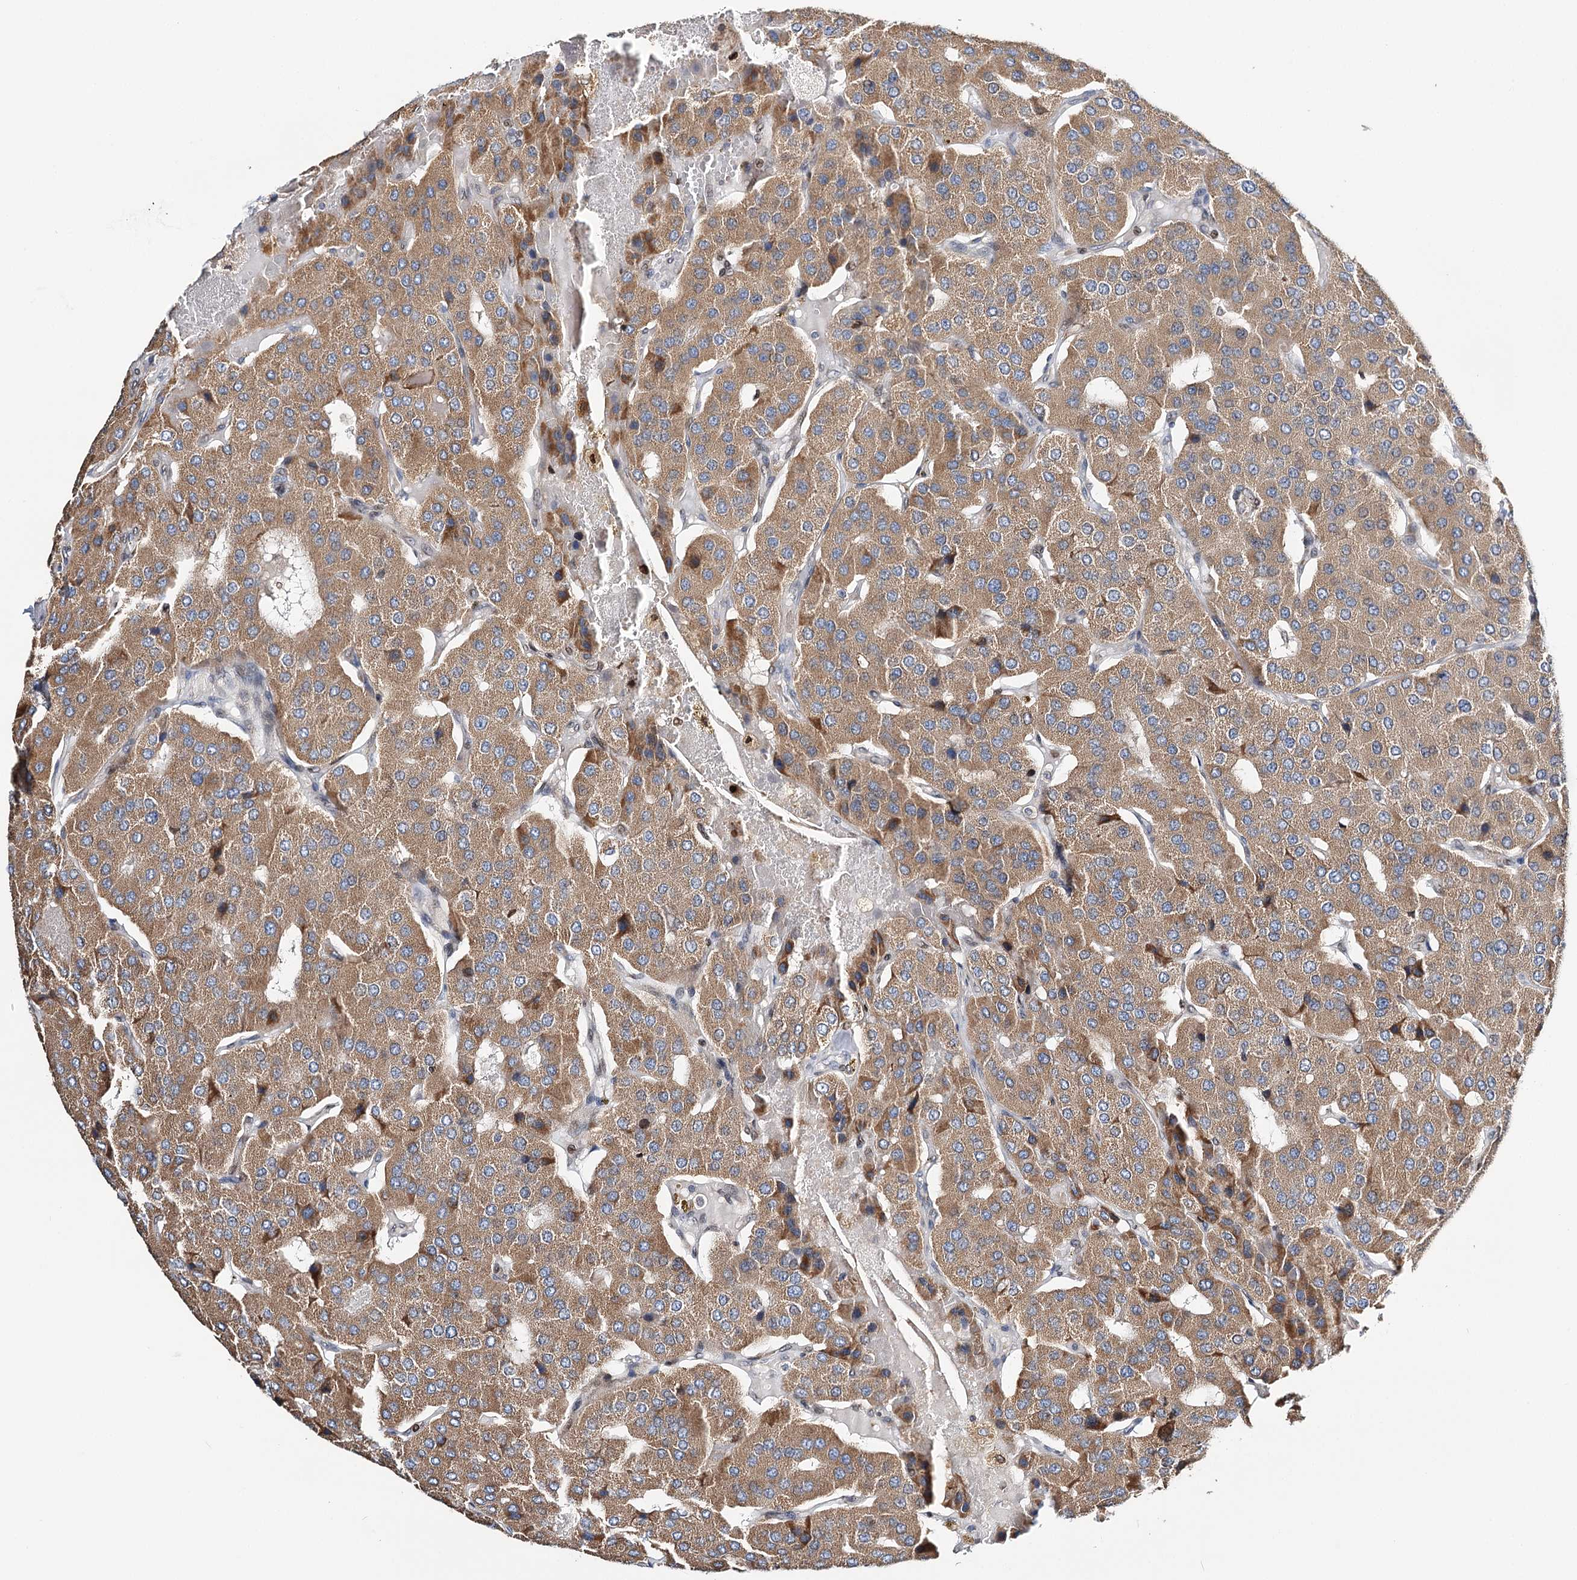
{"staining": {"intensity": "moderate", "quantity": ">75%", "location": "cytoplasmic/membranous"}, "tissue": "parathyroid gland", "cell_type": "Glandular cells", "image_type": "normal", "snomed": [{"axis": "morphology", "description": "Normal tissue, NOS"}, {"axis": "morphology", "description": "Adenoma, NOS"}, {"axis": "topography", "description": "Parathyroid gland"}], "caption": "The histopathology image displays a brown stain indicating the presence of a protein in the cytoplasmic/membranous of glandular cells in parathyroid gland. Using DAB (3,3'-diaminobenzidine) (brown) and hematoxylin (blue) stains, captured at high magnification using brightfield microscopy.", "gene": "CFAP46", "patient": {"sex": "female", "age": 86}}